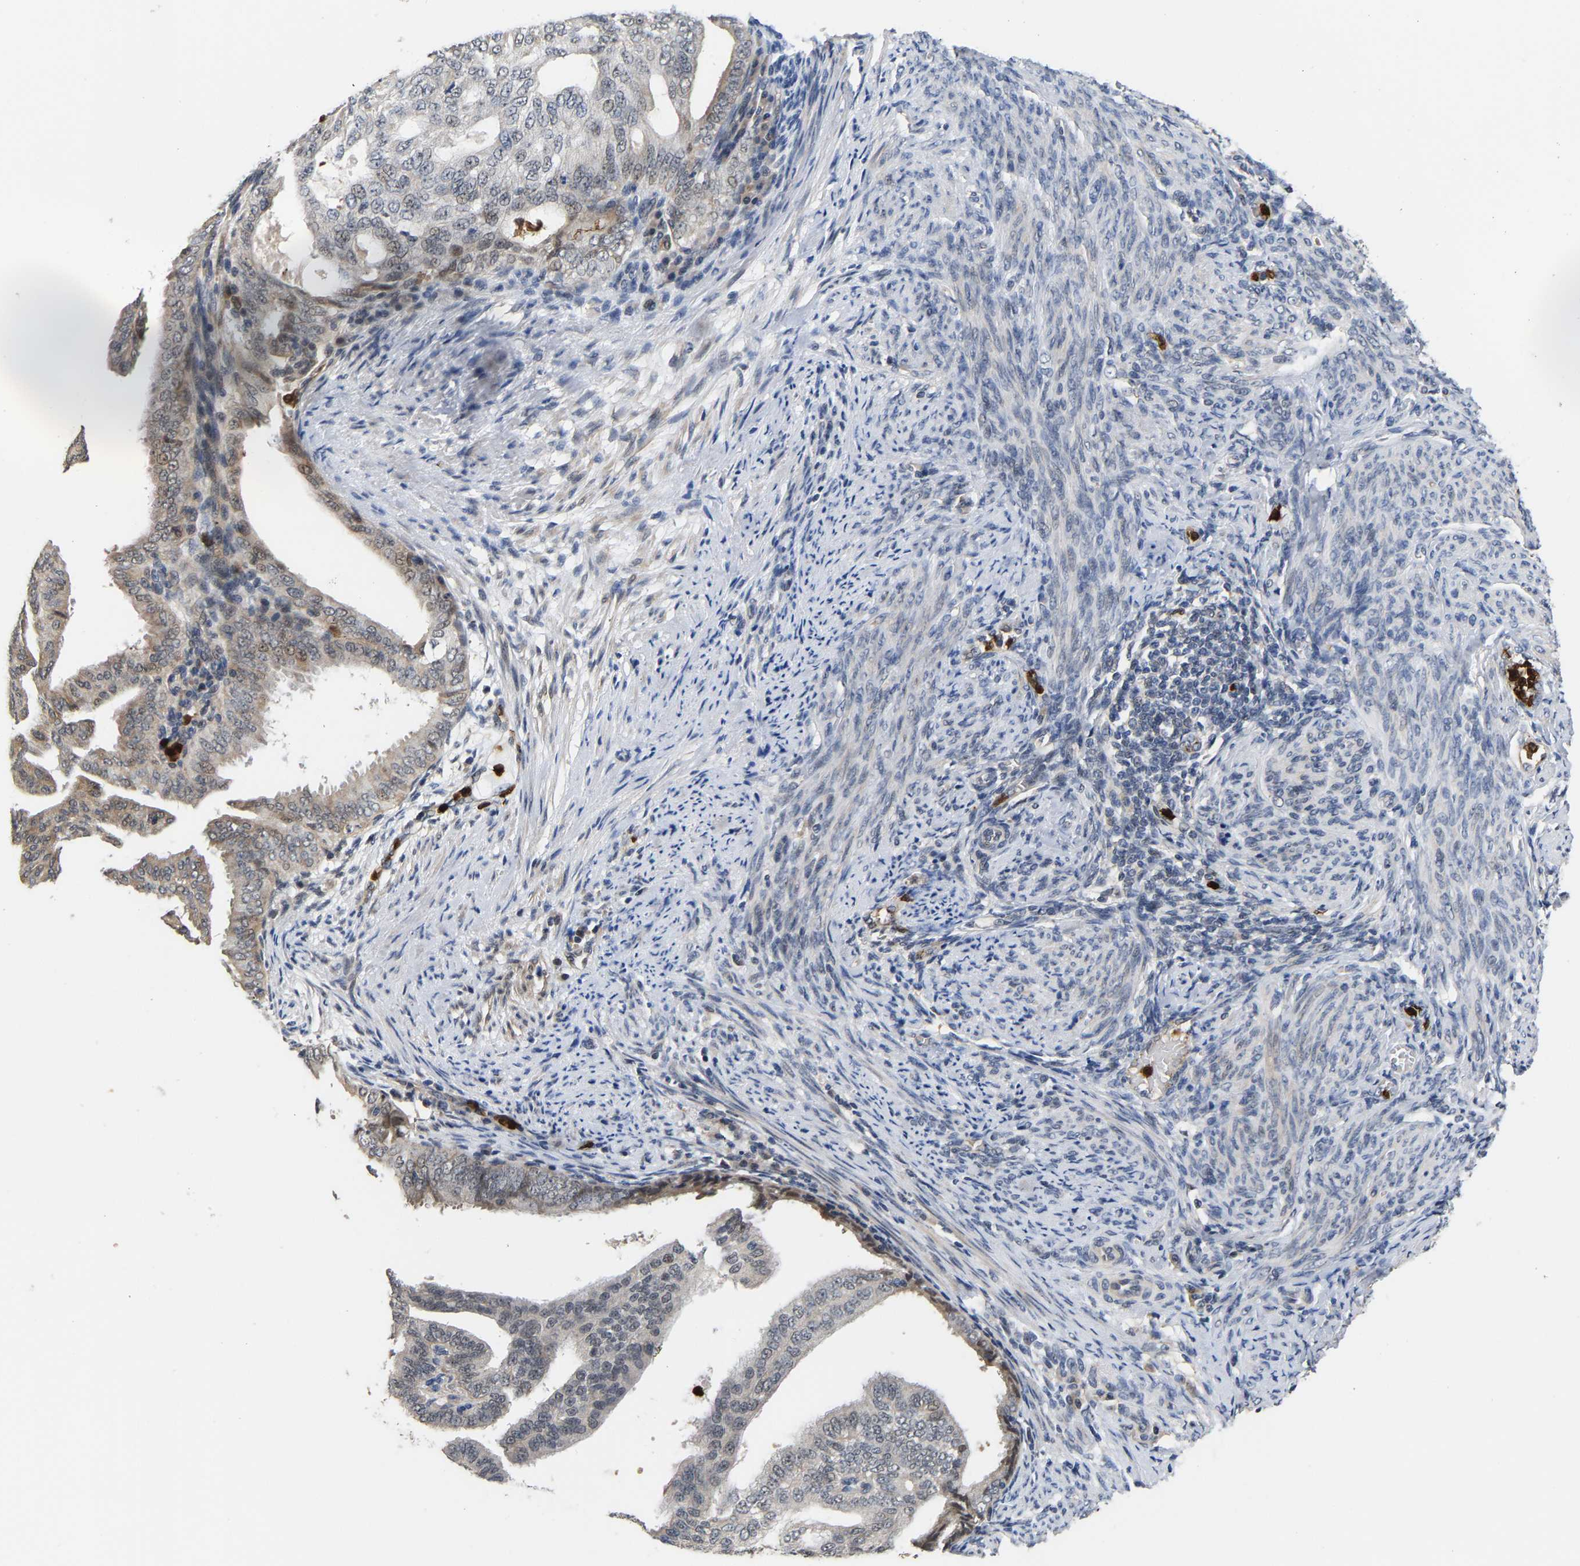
{"staining": {"intensity": "moderate", "quantity": "<25%", "location": "cytoplasmic/membranous,nuclear"}, "tissue": "endometrial cancer", "cell_type": "Tumor cells", "image_type": "cancer", "snomed": [{"axis": "morphology", "description": "Adenocarcinoma, NOS"}, {"axis": "topography", "description": "Endometrium"}], "caption": "Immunohistochemistry micrograph of neoplastic tissue: endometrial cancer stained using IHC demonstrates low levels of moderate protein expression localized specifically in the cytoplasmic/membranous and nuclear of tumor cells, appearing as a cytoplasmic/membranous and nuclear brown color.", "gene": "TDRD7", "patient": {"sex": "female", "age": 58}}